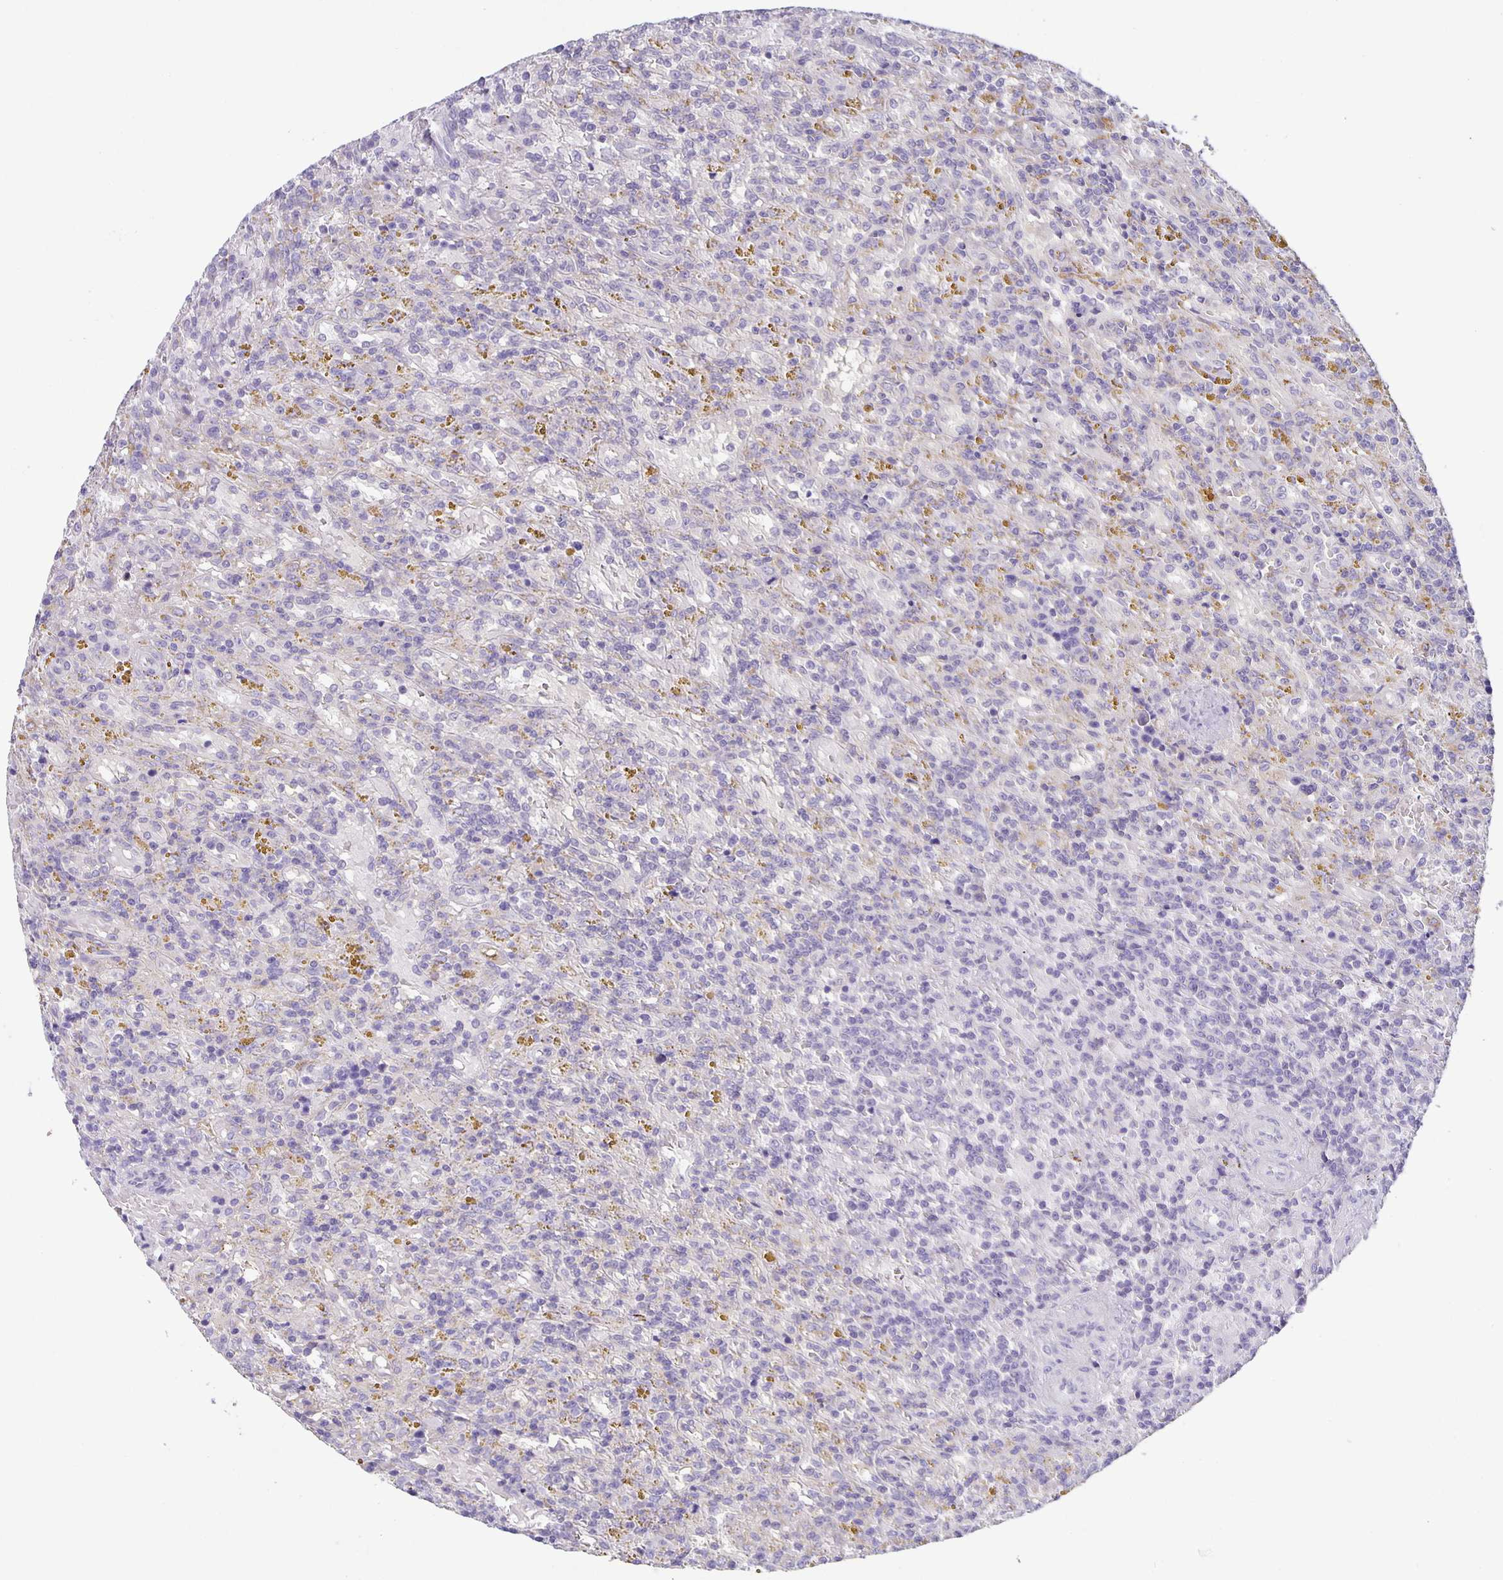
{"staining": {"intensity": "negative", "quantity": "none", "location": "none"}, "tissue": "lymphoma", "cell_type": "Tumor cells", "image_type": "cancer", "snomed": [{"axis": "morphology", "description": "Malignant lymphoma, non-Hodgkin's type, Low grade"}, {"axis": "topography", "description": "Spleen"}], "caption": "The micrograph displays no significant staining in tumor cells of malignant lymphoma, non-Hodgkin's type (low-grade).", "gene": "PTPN3", "patient": {"sex": "female", "age": 65}}